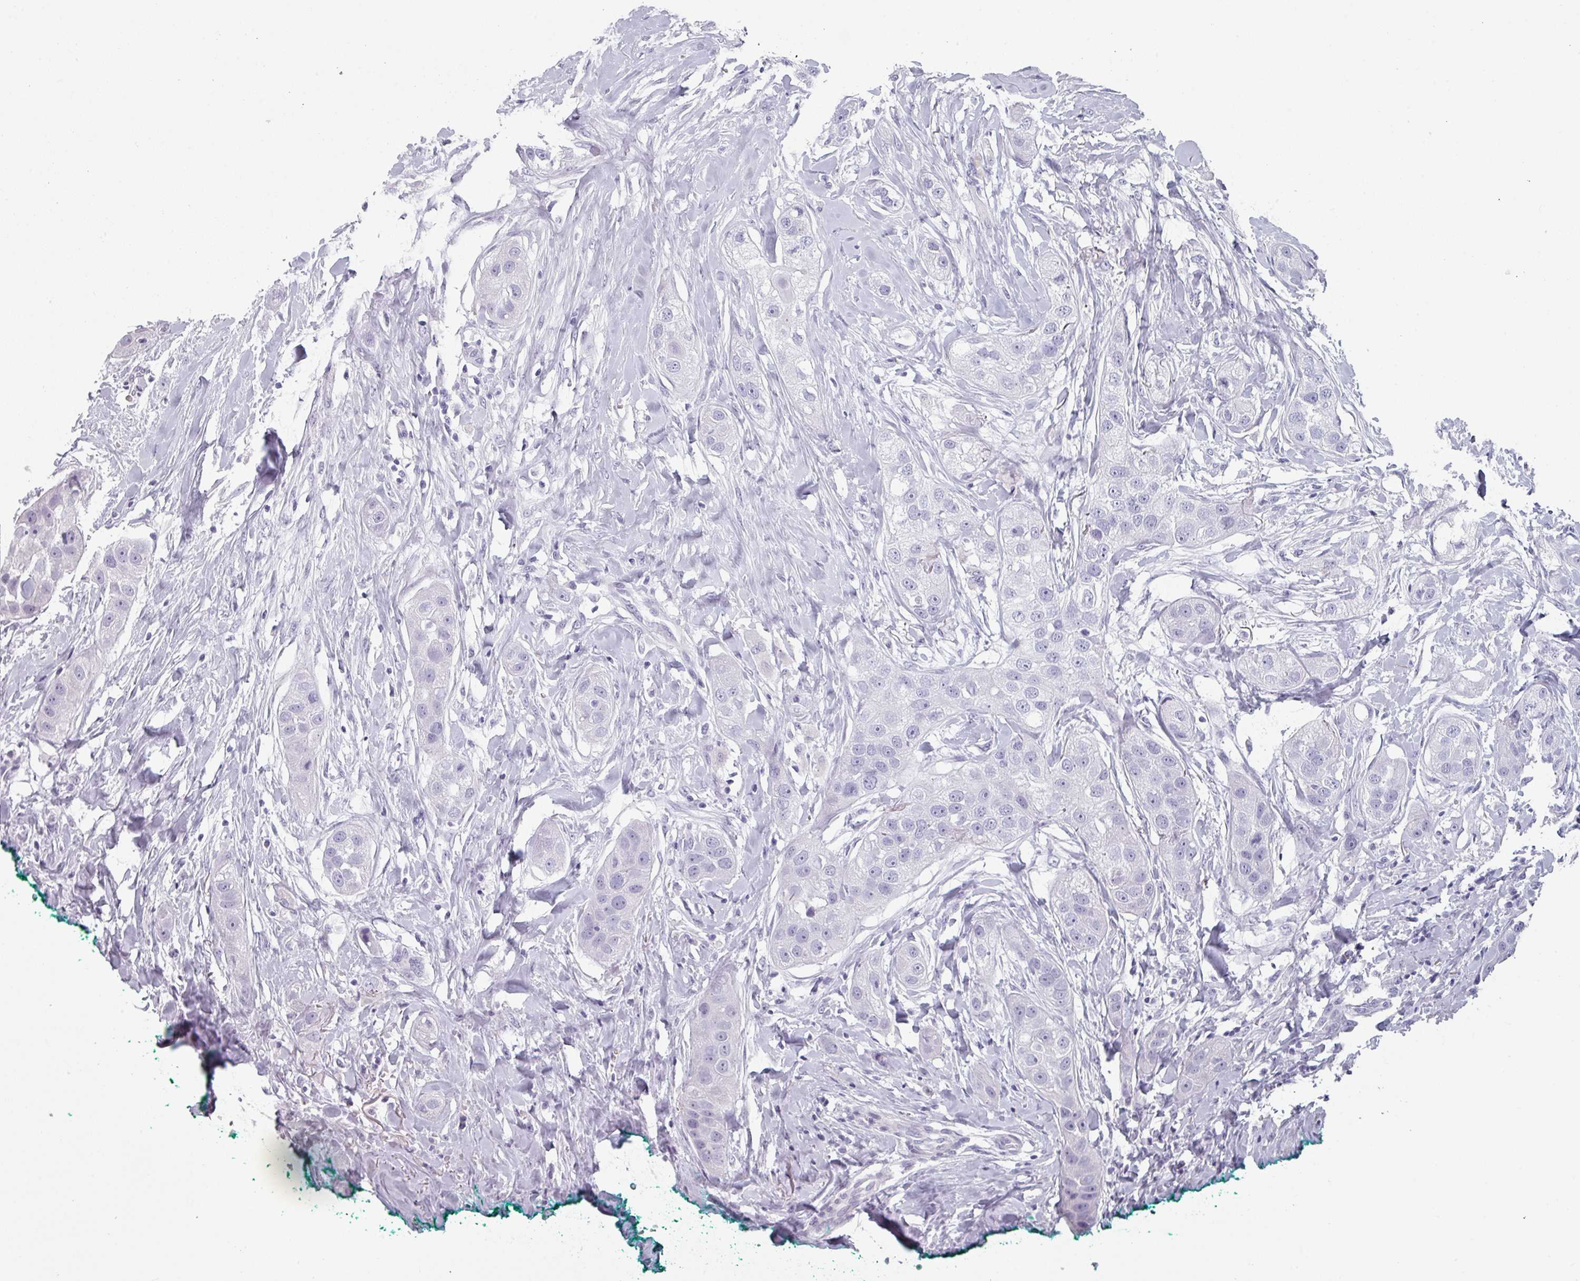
{"staining": {"intensity": "negative", "quantity": "none", "location": "none"}, "tissue": "head and neck cancer", "cell_type": "Tumor cells", "image_type": "cancer", "snomed": [{"axis": "morphology", "description": "Normal tissue, NOS"}, {"axis": "morphology", "description": "Squamous cell carcinoma, NOS"}, {"axis": "topography", "description": "Skeletal muscle"}, {"axis": "topography", "description": "Head-Neck"}], "caption": "IHC histopathology image of human head and neck cancer (squamous cell carcinoma) stained for a protein (brown), which shows no staining in tumor cells. The staining is performed using DAB (3,3'-diaminobenzidine) brown chromogen with nuclei counter-stained in using hematoxylin.", "gene": "SLC35G2", "patient": {"sex": "male", "age": 51}}